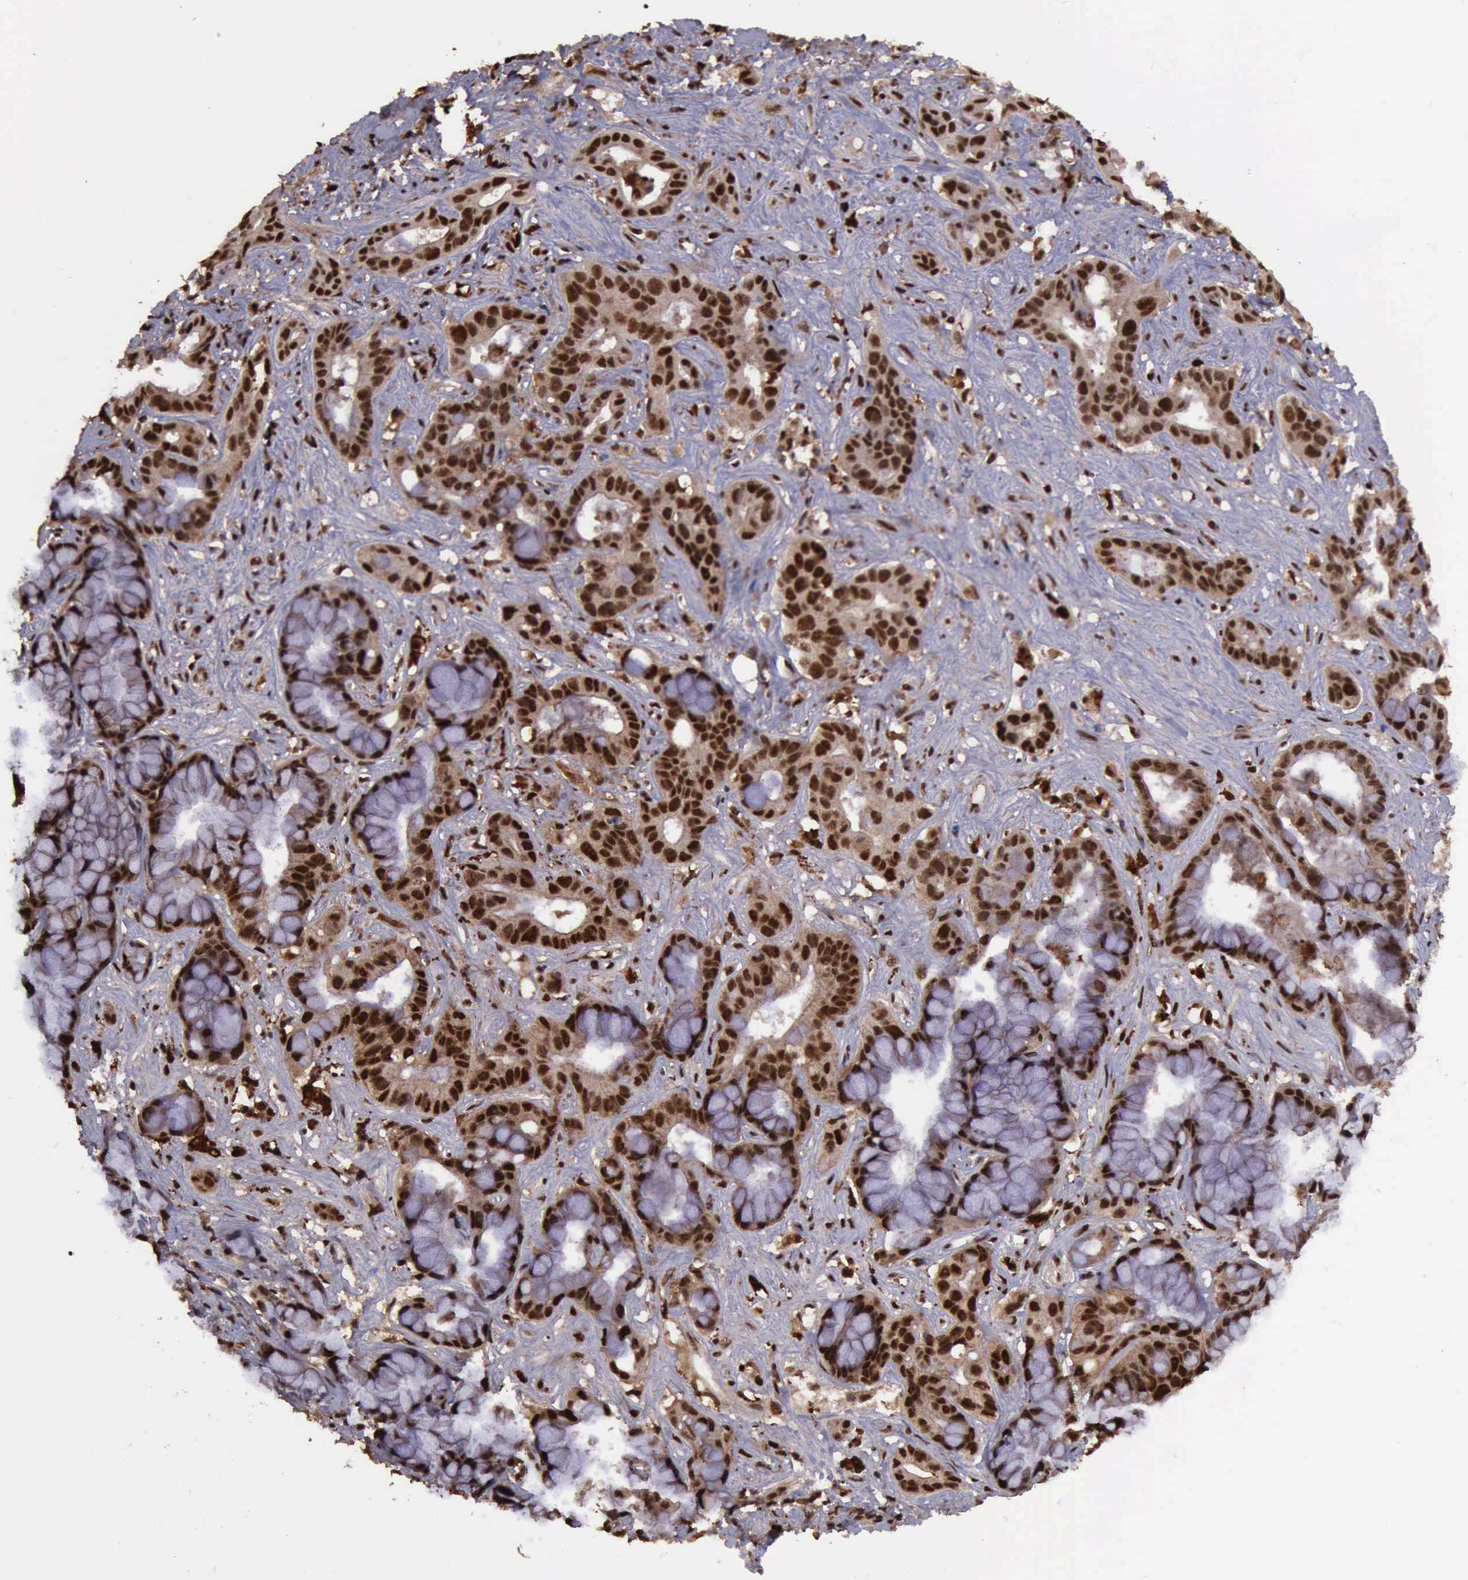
{"staining": {"intensity": "strong", "quantity": ">75%", "location": "cytoplasmic/membranous,nuclear"}, "tissue": "liver cancer", "cell_type": "Tumor cells", "image_type": "cancer", "snomed": [{"axis": "morphology", "description": "Cholangiocarcinoma"}, {"axis": "topography", "description": "Liver"}], "caption": "About >75% of tumor cells in human cholangiocarcinoma (liver) exhibit strong cytoplasmic/membranous and nuclear protein positivity as visualized by brown immunohistochemical staining.", "gene": "TRMT2A", "patient": {"sex": "female", "age": 65}}